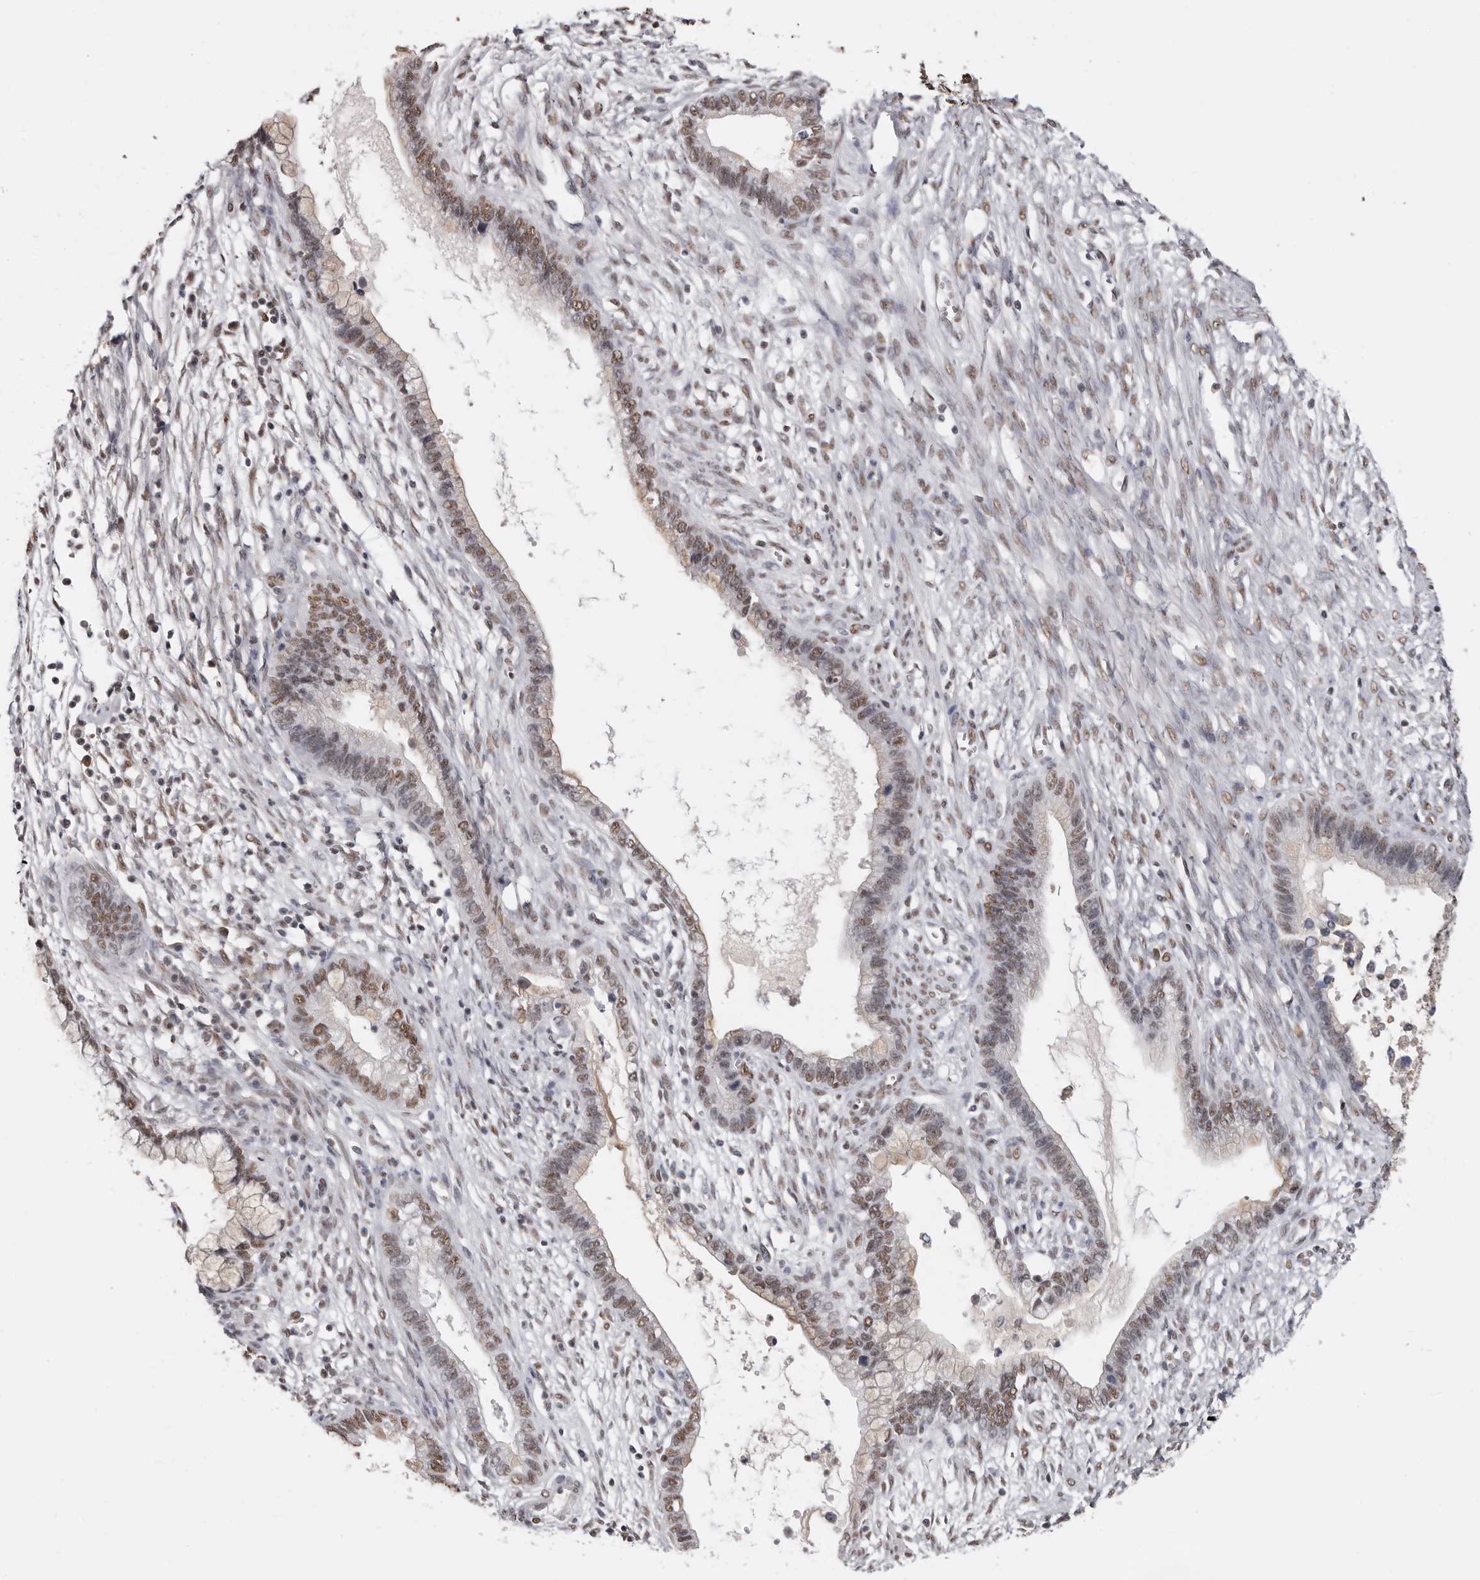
{"staining": {"intensity": "moderate", "quantity": ">75%", "location": "nuclear"}, "tissue": "cervical cancer", "cell_type": "Tumor cells", "image_type": "cancer", "snomed": [{"axis": "morphology", "description": "Adenocarcinoma, NOS"}, {"axis": "topography", "description": "Cervix"}], "caption": "Immunohistochemical staining of cervical adenocarcinoma reveals medium levels of moderate nuclear protein staining in approximately >75% of tumor cells. Using DAB (3,3'-diaminobenzidine) (brown) and hematoxylin (blue) stains, captured at high magnification using brightfield microscopy.", "gene": "SCAF4", "patient": {"sex": "female", "age": 44}}